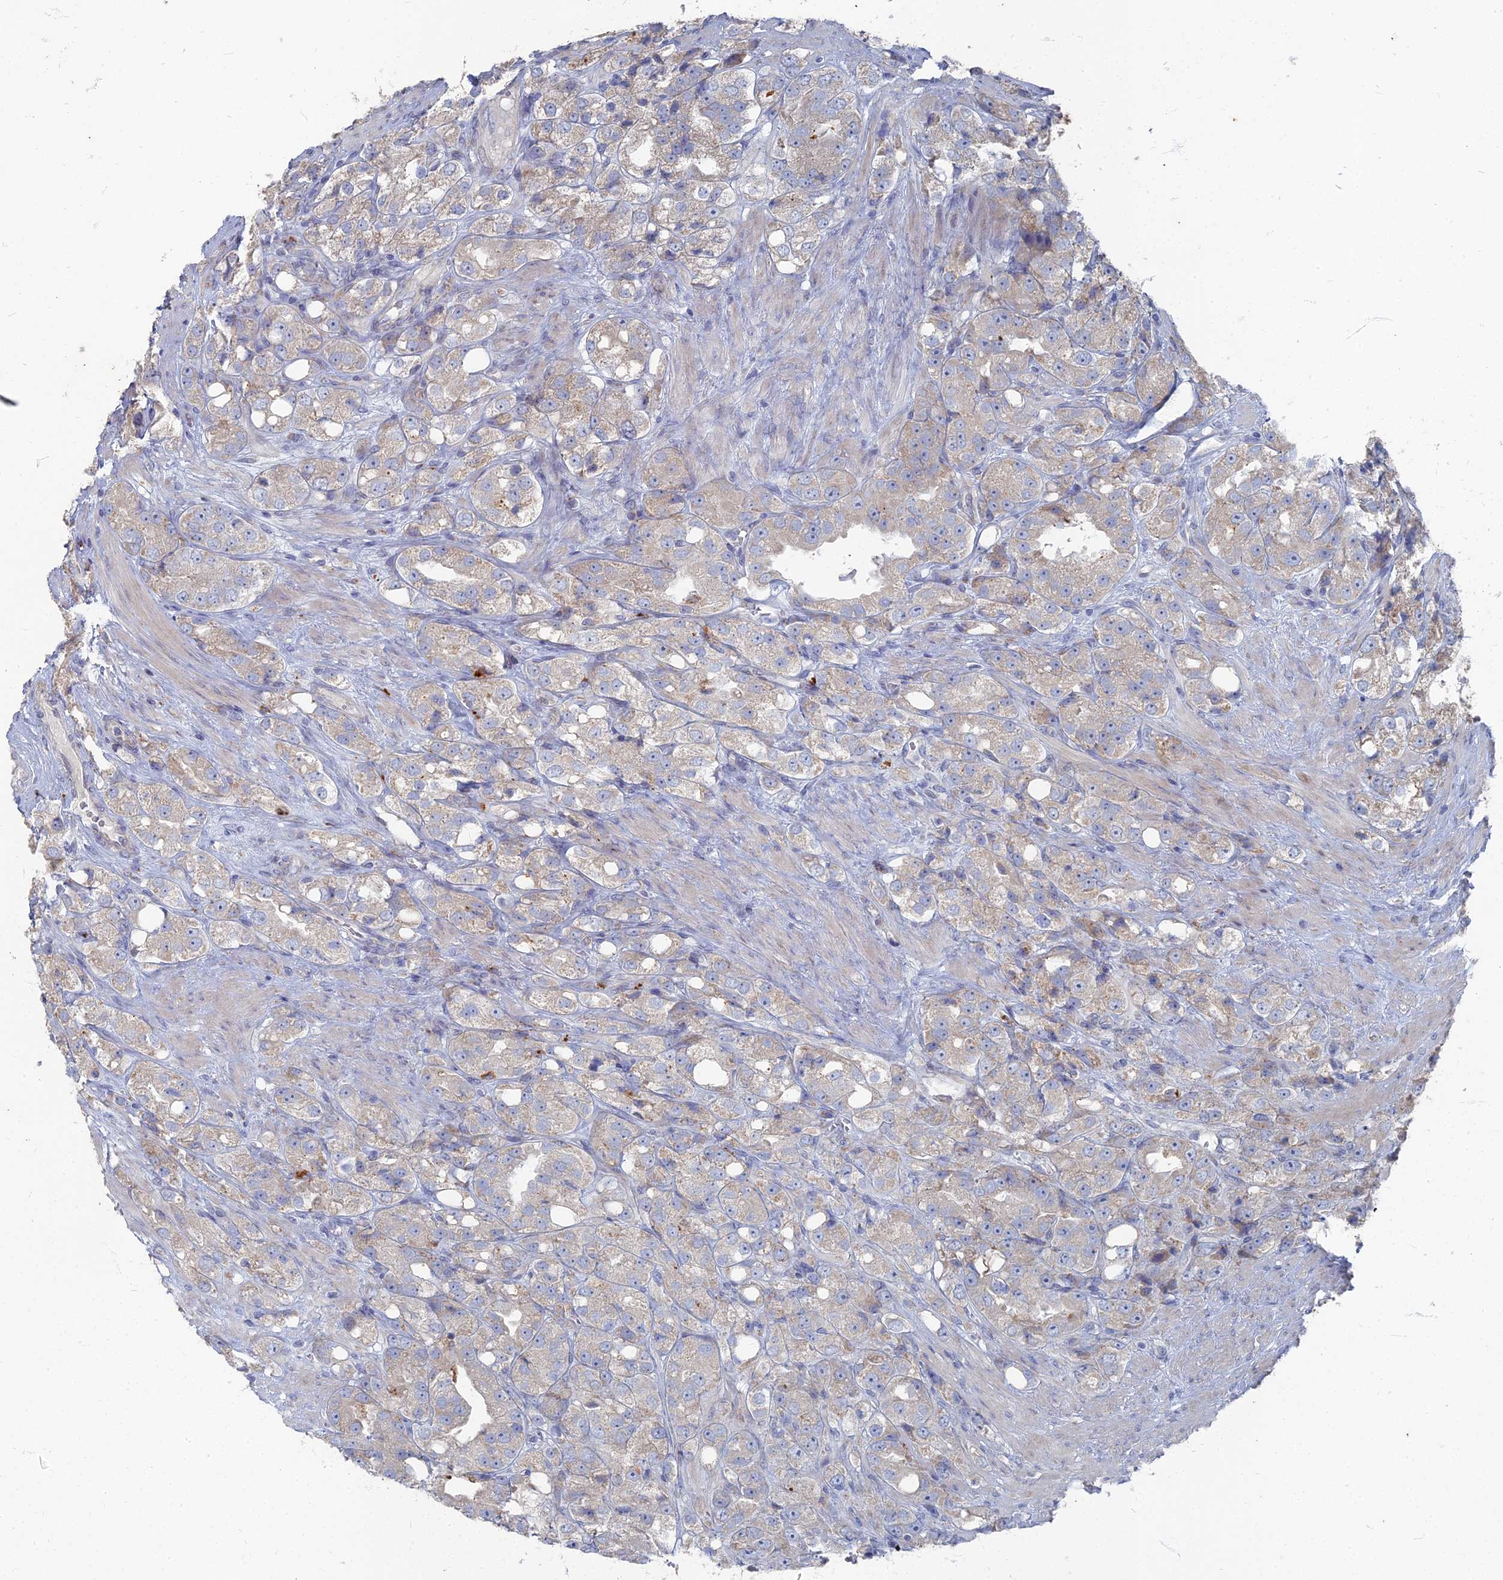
{"staining": {"intensity": "weak", "quantity": "<25%", "location": "cytoplasmic/membranous"}, "tissue": "prostate cancer", "cell_type": "Tumor cells", "image_type": "cancer", "snomed": [{"axis": "morphology", "description": "Adenocarcinoma, NOS"}, {"axis": "topography", "description": "Prostate"}], "caption": "A histopathology image of prostate cancer stained for a protein reveals no brown staining in tumor cells.", "gene": "TMEM128", "patient": {"sex": "male", "age": 79}}